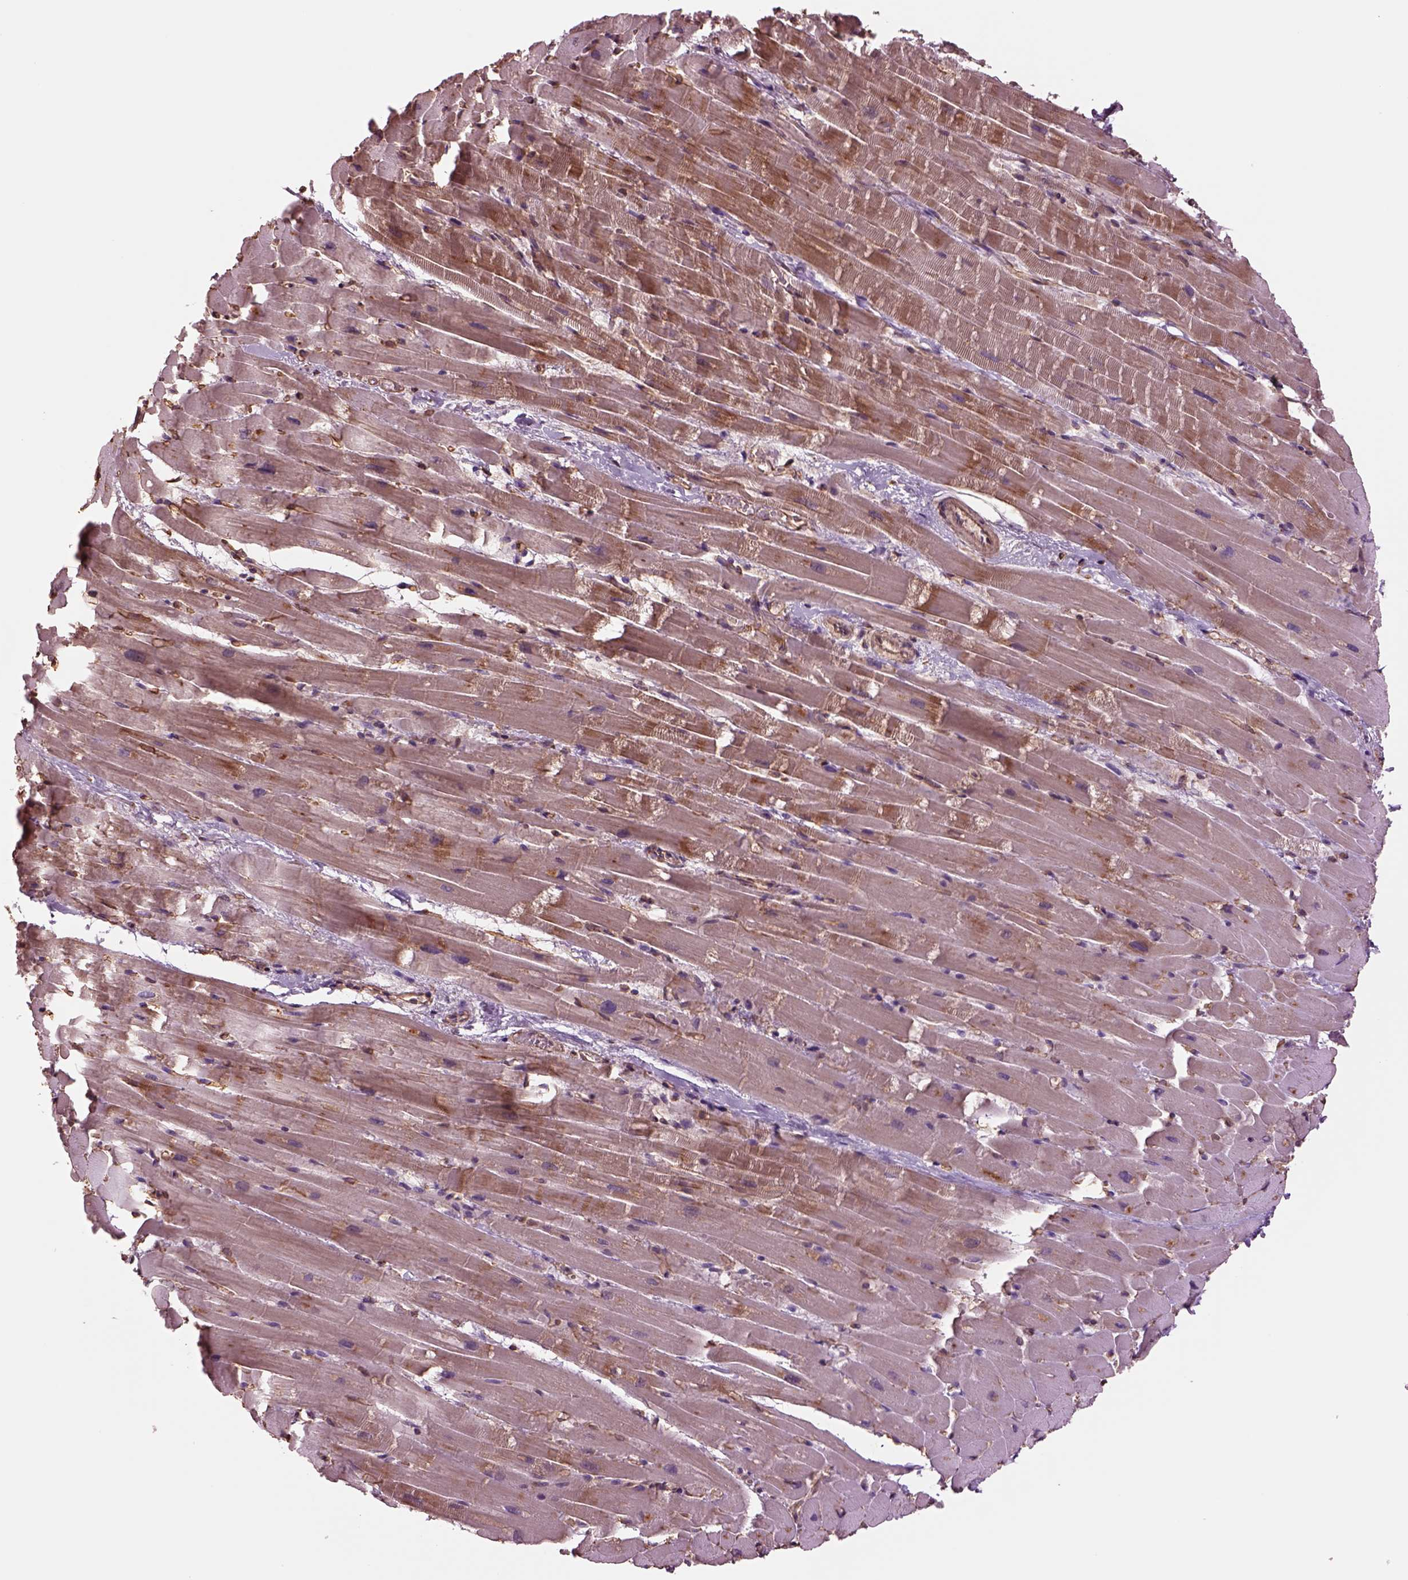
{"staining": {"intensity": "moderate", "quantity": ">75%", "location": "cytoplasmic/membranous"}, "tissue": "heart muscle", "cell_type": "Cardiomyocytes", "image_type": "normal", "snomed": [{"axis": "morphology", "description": "Normal tissue, NOS"}, {"axis": "topography", "description": "Heart"}], "caption": "Immunohistochemical staining of benign human heart muscle demonstrates medium levels of moderate cytoplasmic/membranous staining in about >75% of cardiomyocytes.", "gene": "HTR1B", "patient": {"sex": "male", "age": 37}}